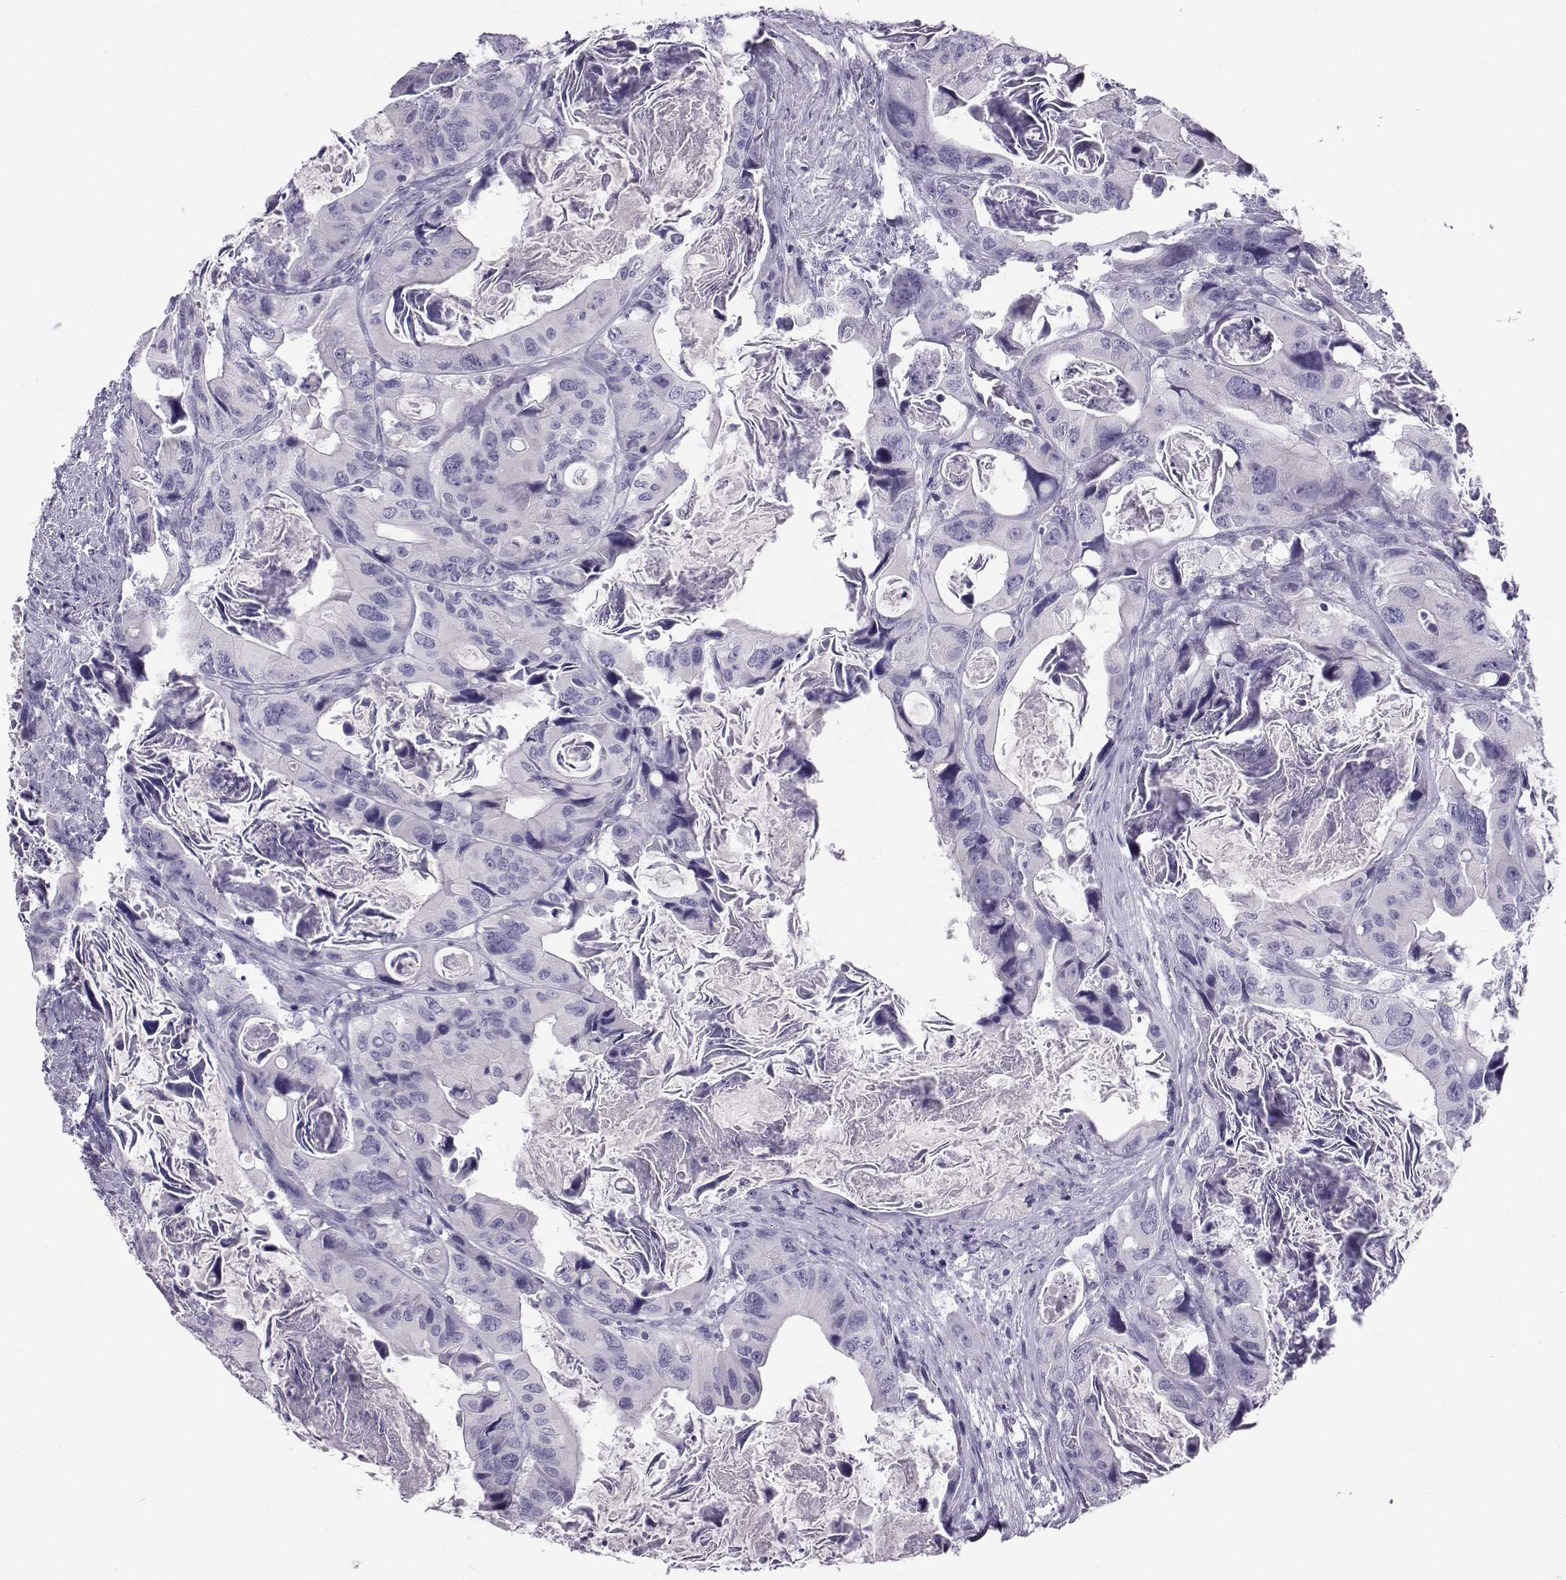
{"staining": {"intensity": "negative", "quantity": "none", "location": "none"}, "tissue": "colorectal cancer", "cell_type": "Tumor cells", "image_type": "cancer", "snomed": [{"axis": "morphology", "description": "Adenocarcinoma, NOS"}, {"axis": "topography", "description": "Rectum"}], "caption": "DAB (3,3'-diaminobenzidine) immunohistochemical staining of human colorectal cancer (adenocarcinoma) demonstrates no significant positivity in tumor cells. (DAB (3,3'-diaminobenzidine) immunohistochemistry (IHC) visualized using brightfield microscopy, high magnification).", "gene": "PCSK1N", "patient": {"sex": "male", "age": 64}}